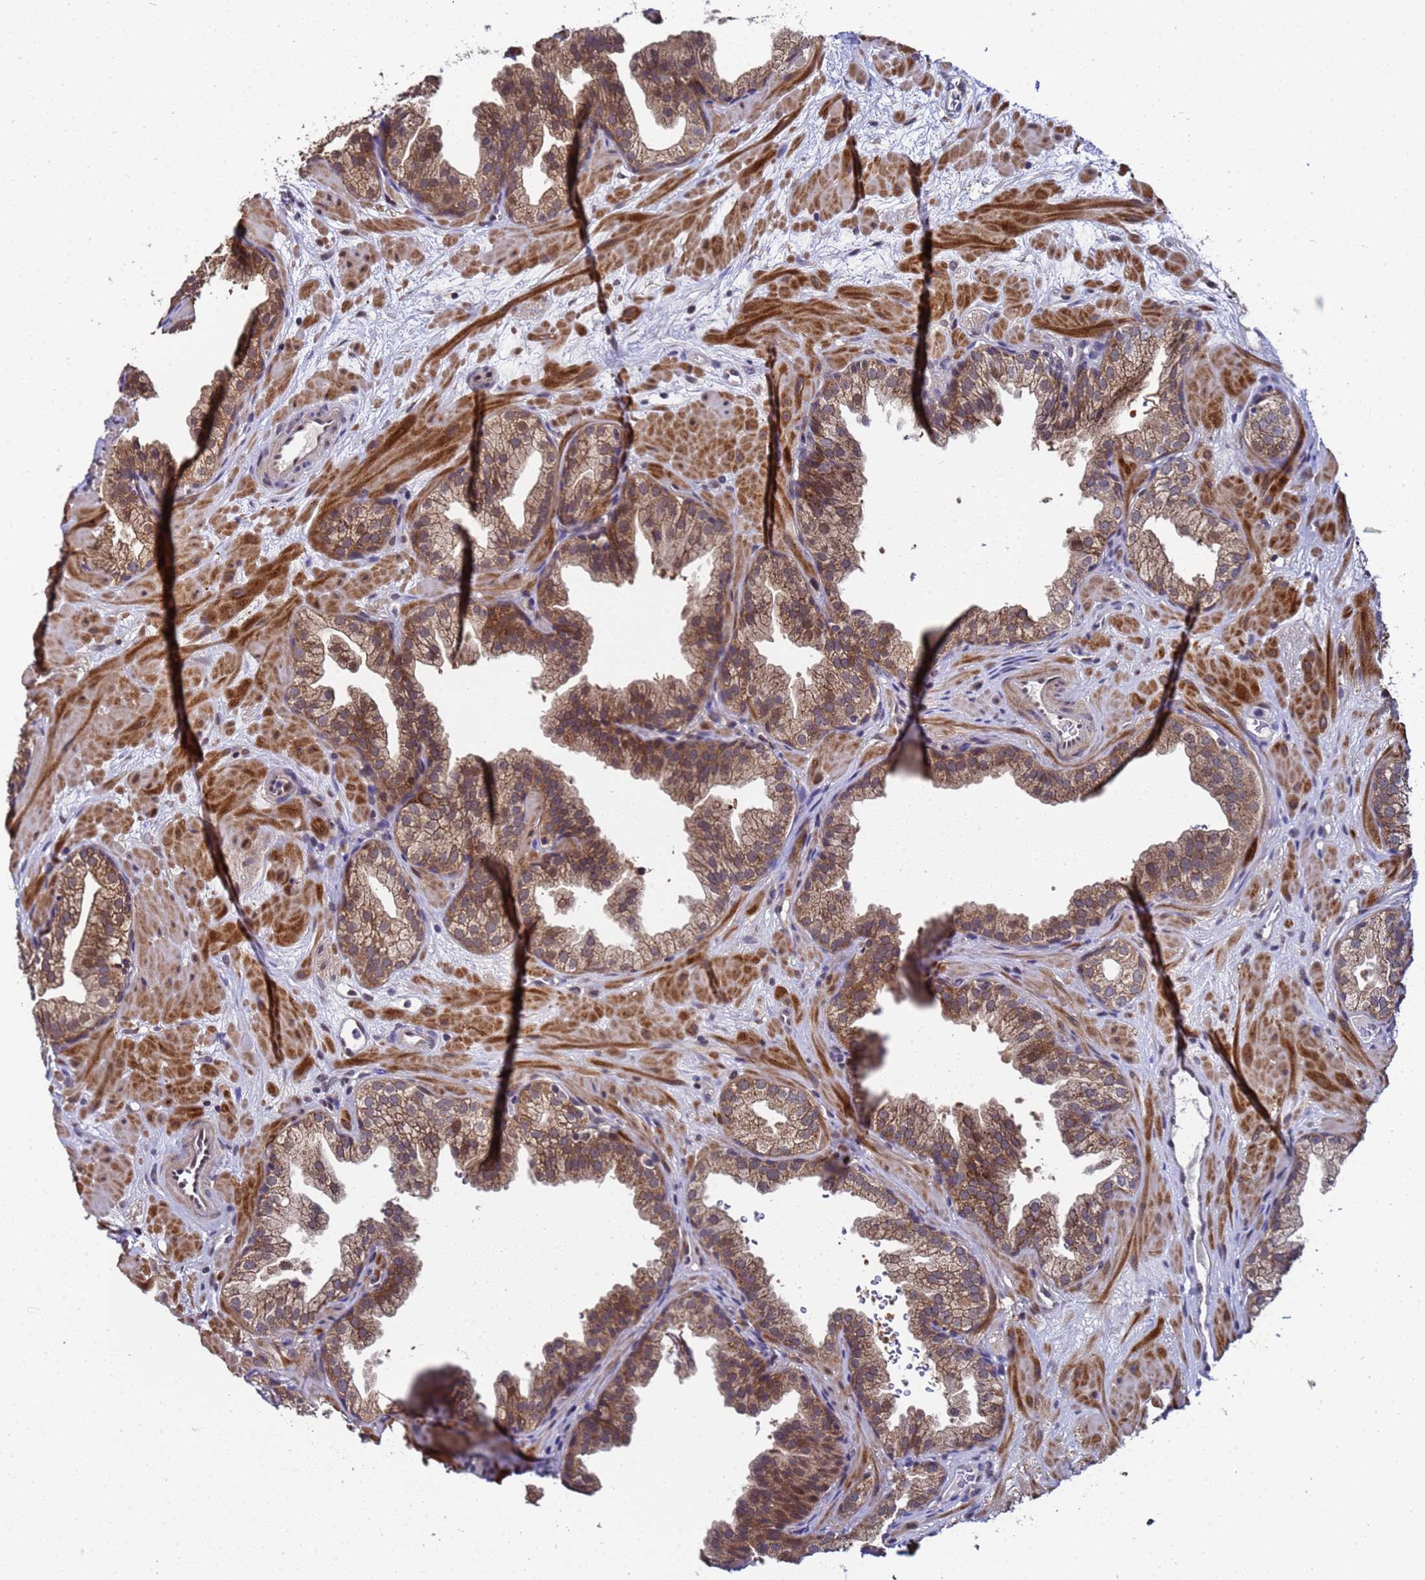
{"staining": {"intensity": "moderate", "quantity": ">75%", "location": "cytoplasmic/membranous"}, "tissue": "prostate", "cell_type": "Glandular cells", "image_type": "normal", "snomed": [{"axis": "morphology", "description": "Normal tissue, NOS"}, {"axis": "topography", "description": "Prostate"}], "caption": "High-power microscopy captured an IHC photomicrograph of unremarkable prostate, revealing moderate cytoplasmic/membranous positivity in approximately >75% of glandular cells. The staining was performed using DAB to visualize the protein expression in brown, while the nuclei were stained in blue with hematoxylin (Magnification: 20x).", "gene": "ANAPC13", "patient": {"sex": "male", "age": 37}}